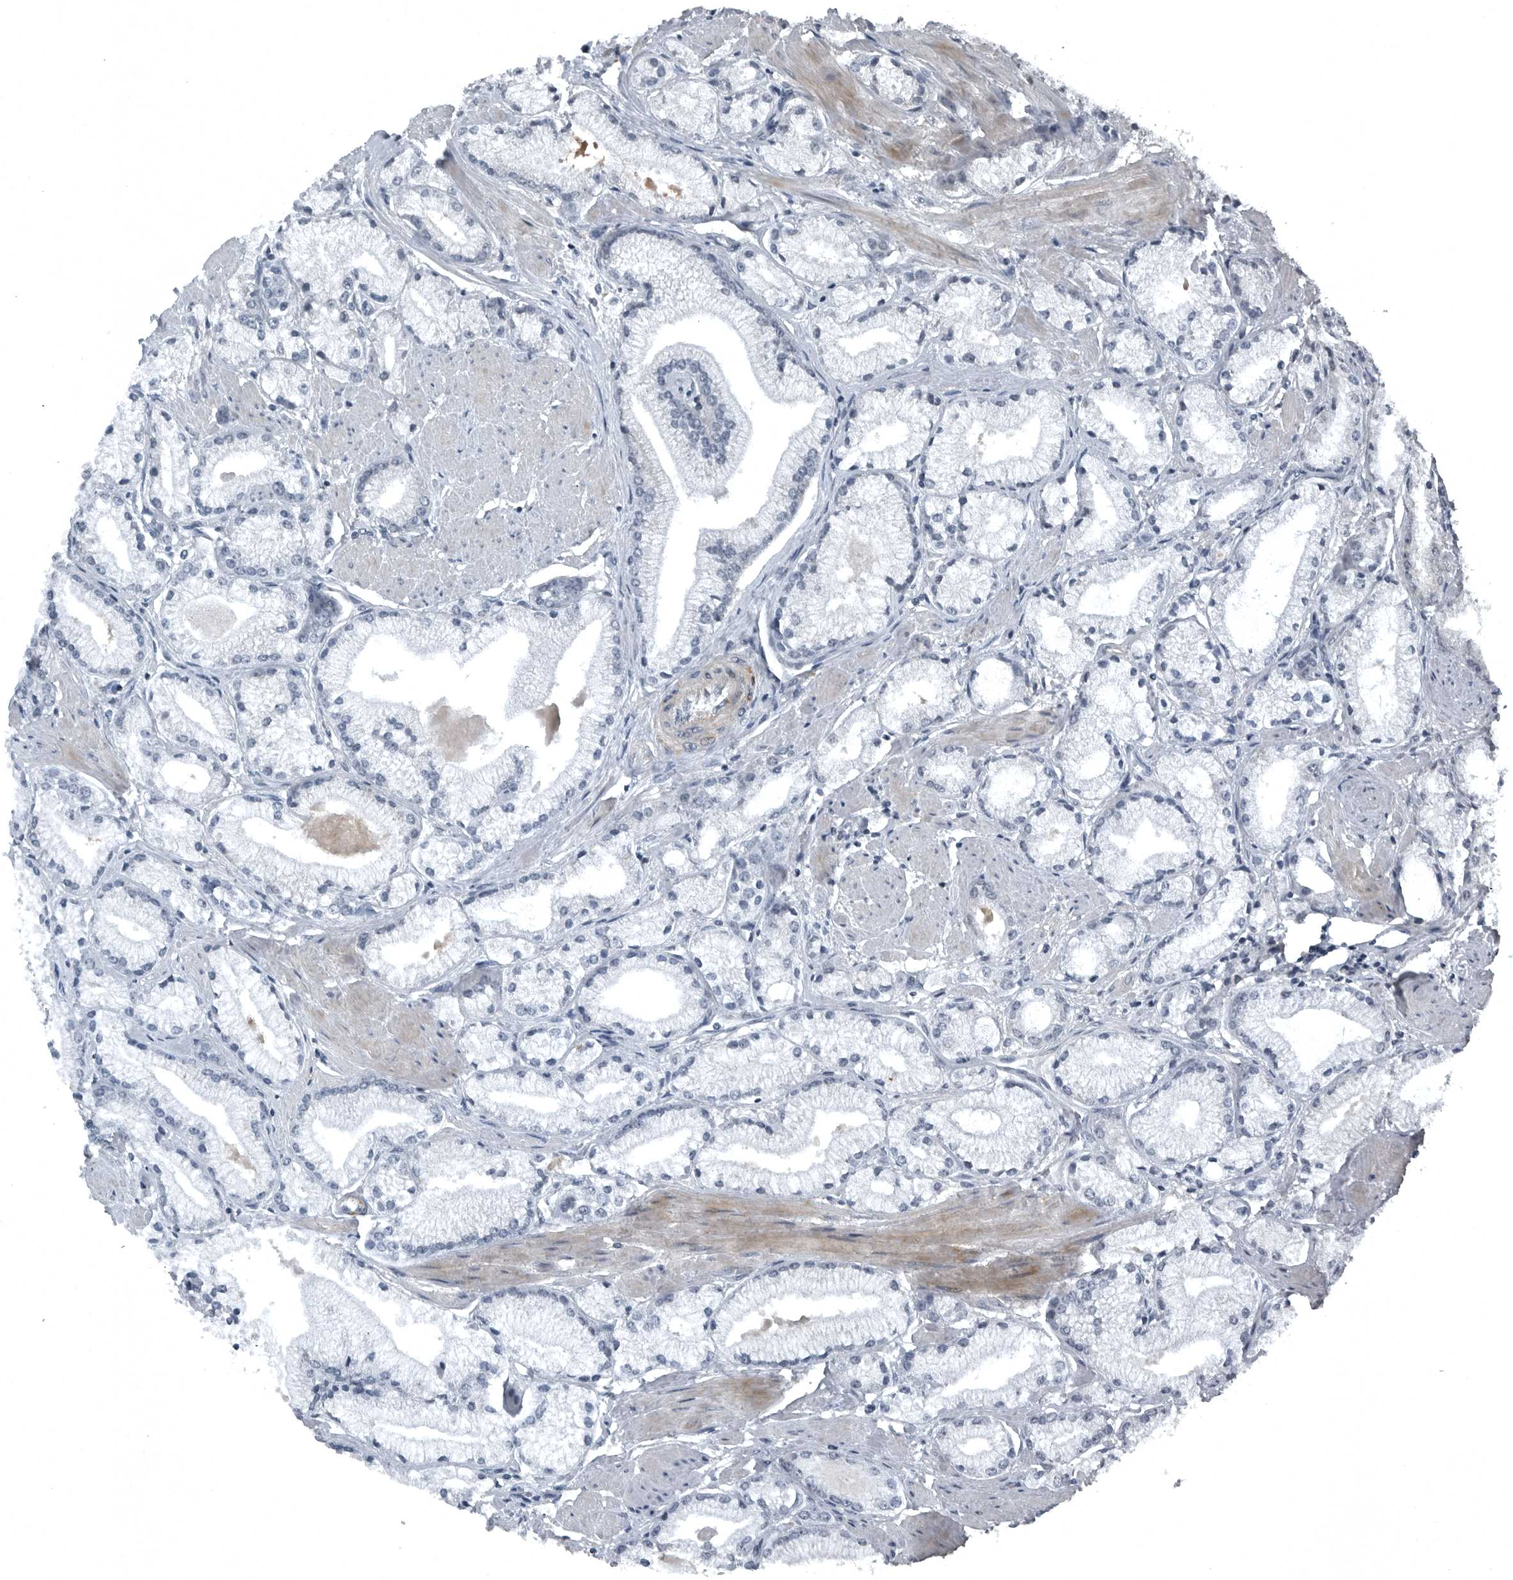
{"staining": {"intensity": "negative", "quantity": "none", "location": "none"}, "tissue": "prostate cancer", "cell_type": "Tumor cells", "image_type": "cancer", "snomed": [{"axis": "morphology", "description": "Adenocarcinoma, High grade"}, {"axis": "topography", "description": "Prostate"}], "caption": "There is no significant staining in tumor cells of prostate cancer.", "gene": "GAK", "patient": {"sex": "male", "age": 50}}